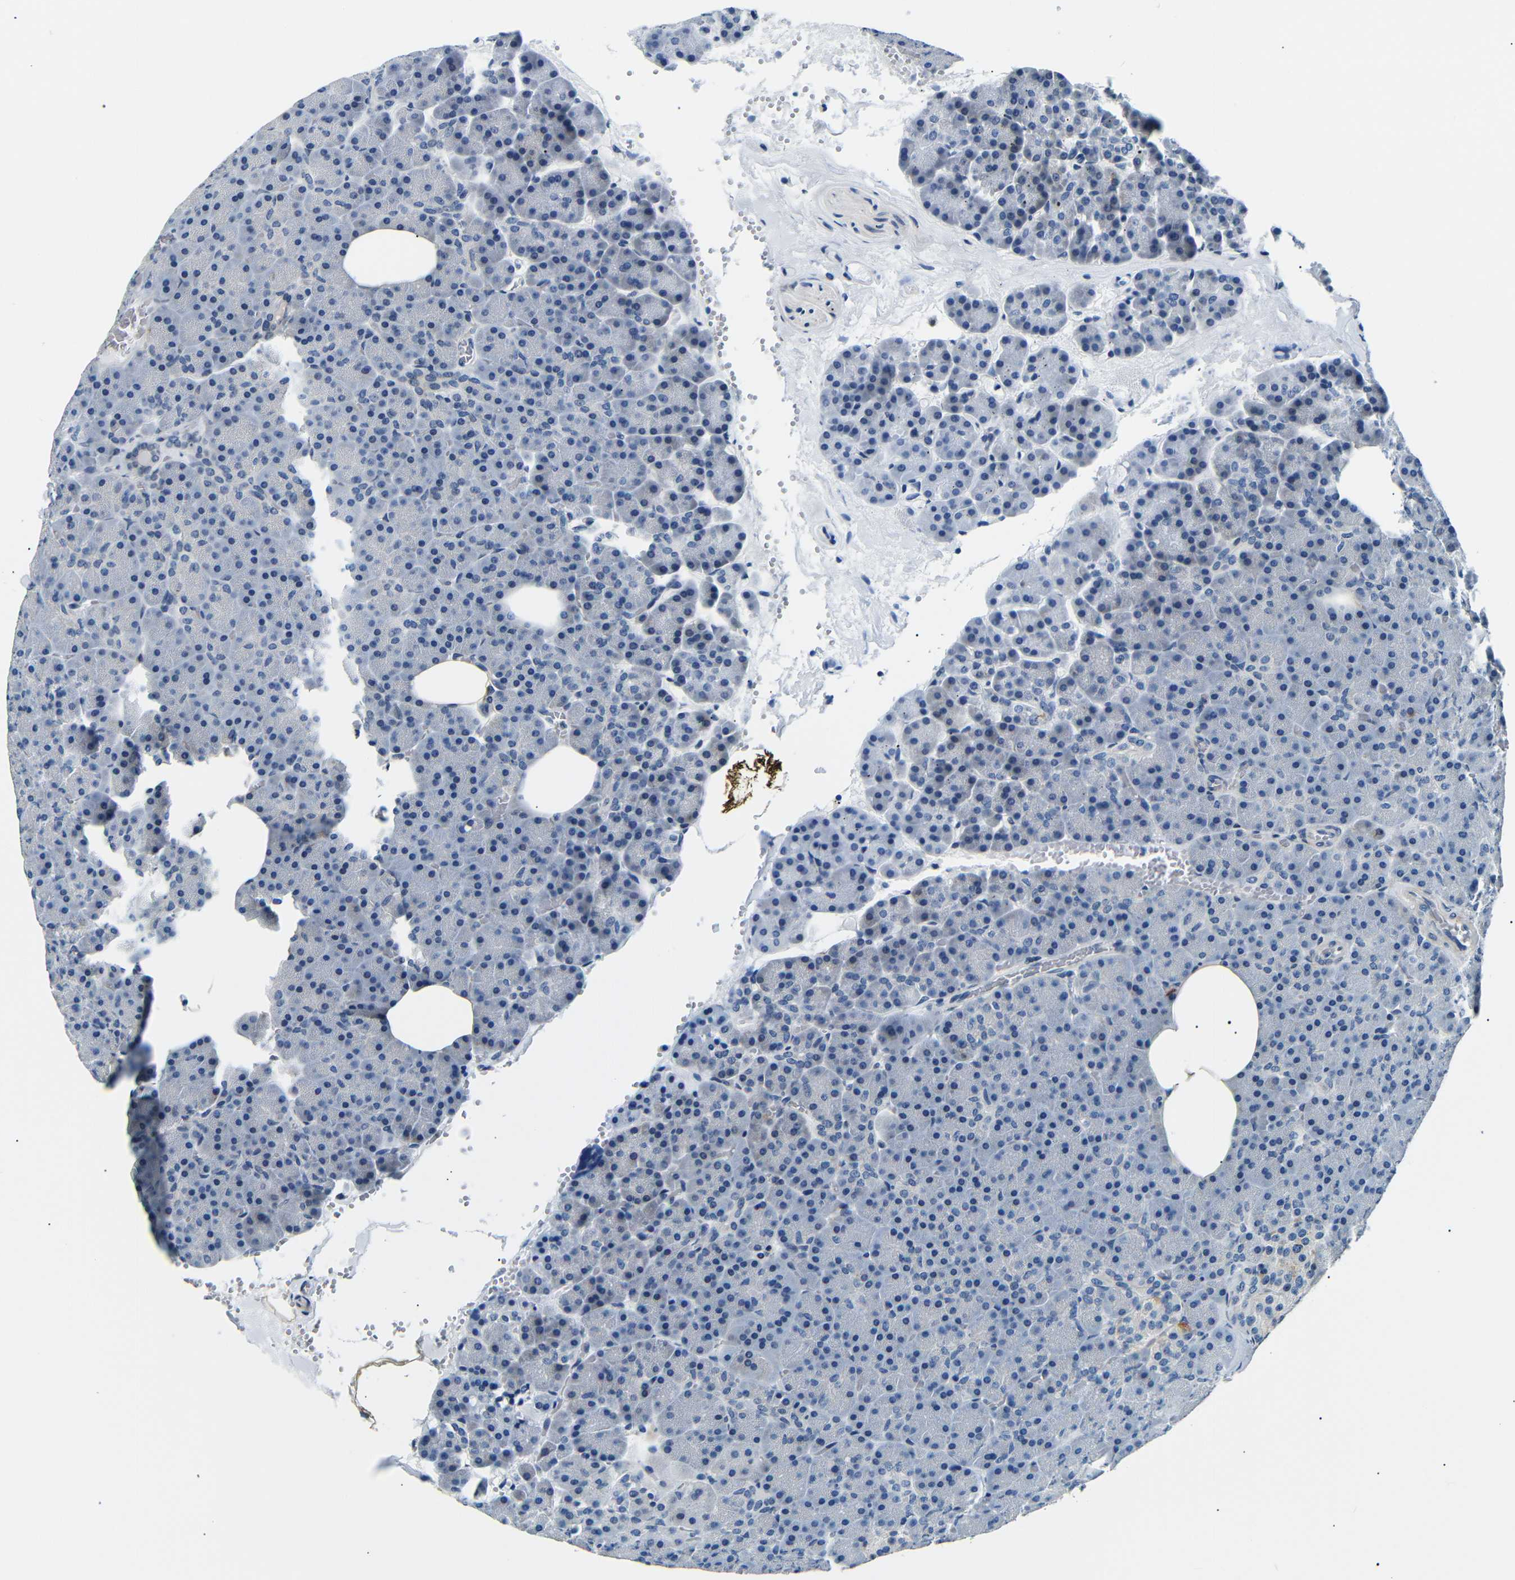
{"staining": {"intensity": "negative", "quantity": "none", "location": "none"}, "tissue": "pancreas", "cell_type": "Exocrine glandular cells", "image_type": "normal", "snomed": [{"axis": "morphology", "description": "Normal tissue, NOS"}, {"axis": "topography", "description": "Pancreas"}], "caption": "Immunohistochemistry (IHC) image of benign human pancreas stained for a protein (brown), which reveals no staining in exocrine glandular cells.", "gene": "TAFA1", "patient": {"sex": "female", "age": 35}}